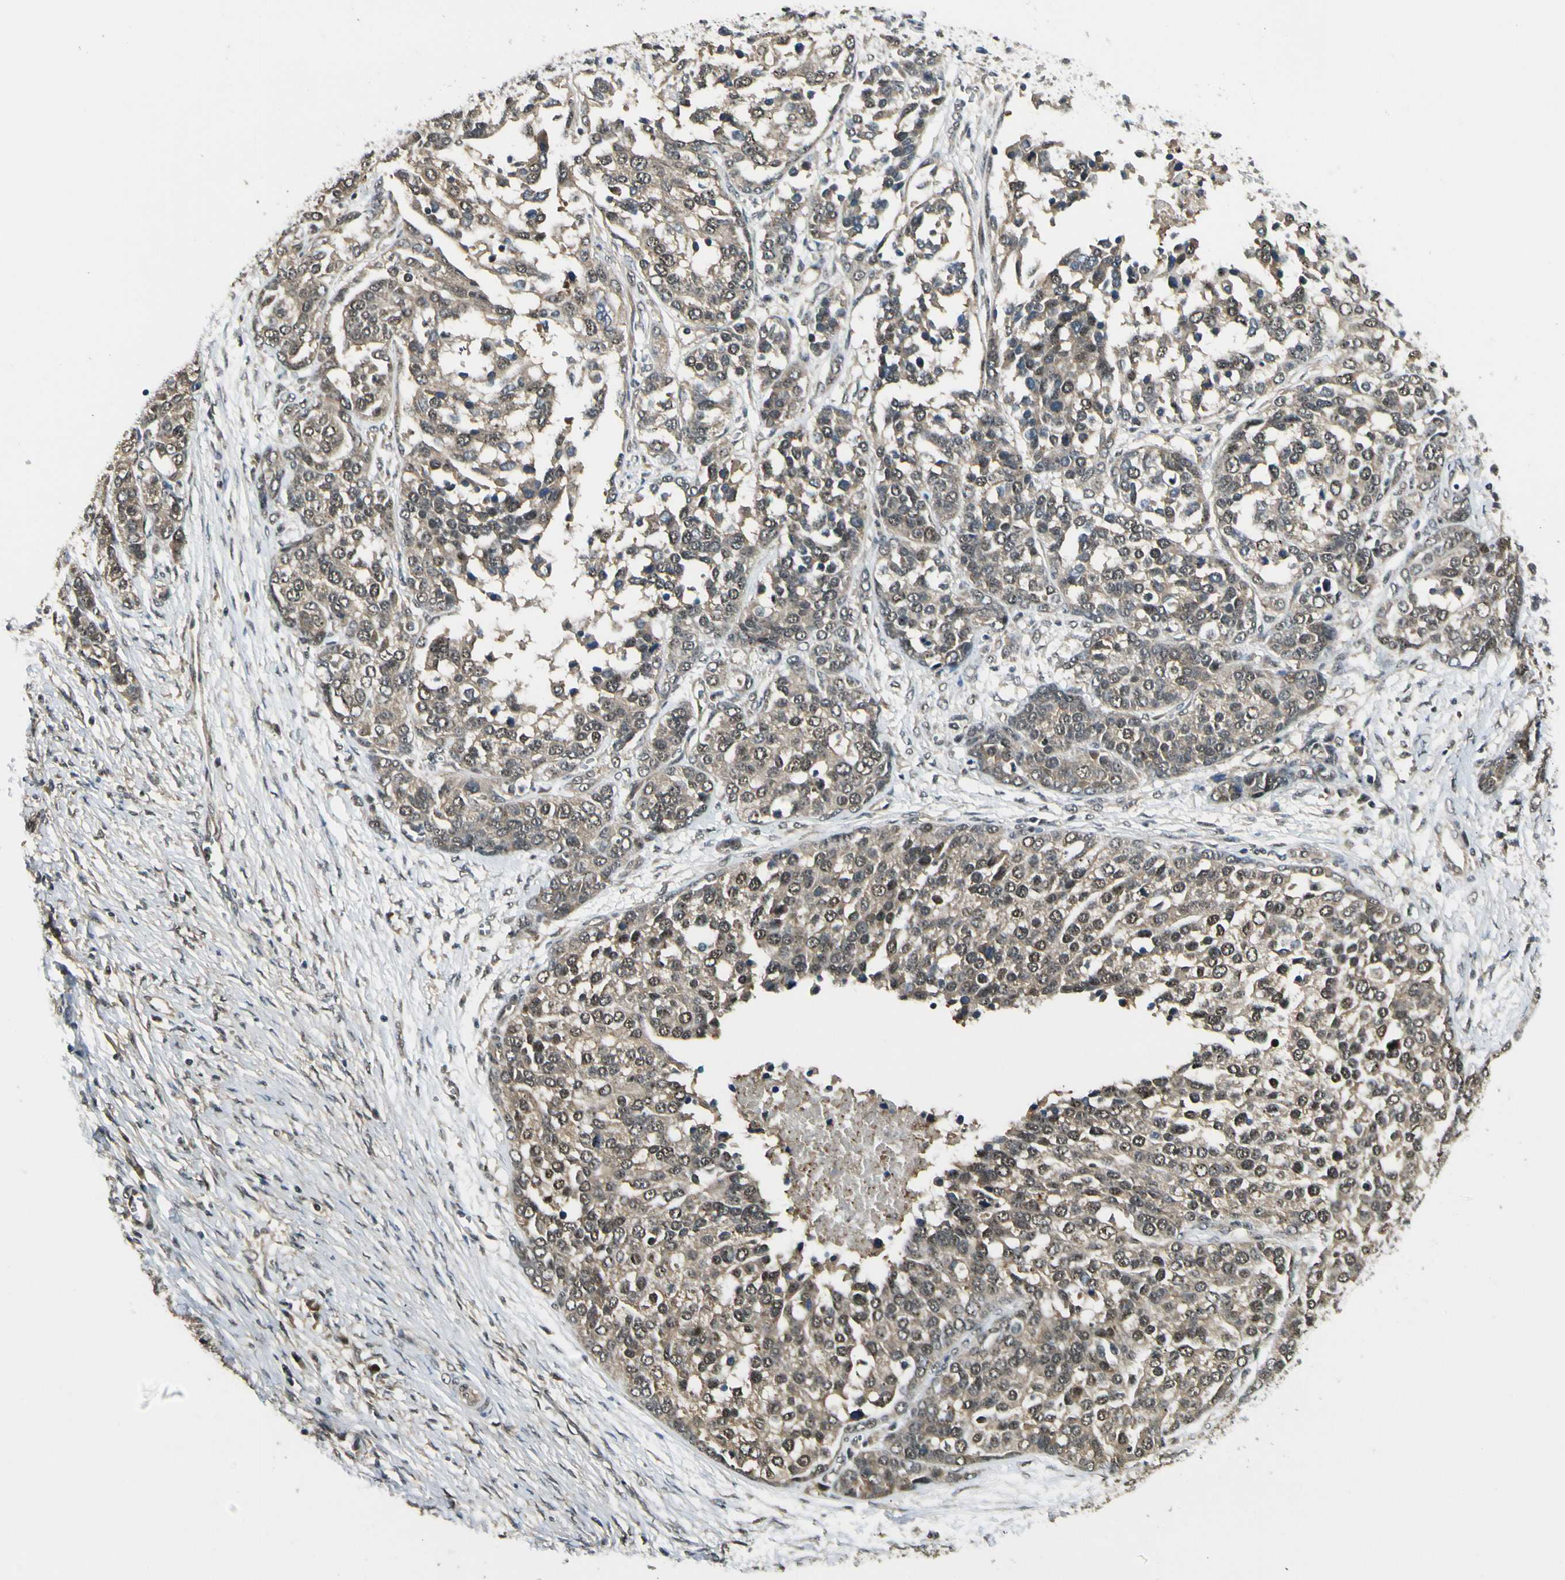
{"staining": {"intensity": "moderate", "quantity": ">75%", "location": "cytoplasmic/membranous"}, "tissue": "ovarian cancer", "cell_type": "Tumor cells", "image_type": "cancer", "snomed": [{"axis": "morphology", "description": "Cystadenocarcinoma, serous, NOS"}, {"axis": "topography", "description": "Ovary"}], "caption": "IHC micrograph of neoplastic tissue: ovarian cancer stained using IHC exhibits medium levels of moderate protein expression localized specifically in the cytoplasmic/membranous of tumor cells, appearing as a cytoplasmic/membranous brown color.", "gene": "MCPH1", "patient": {"sex": "female", "age": 44}}